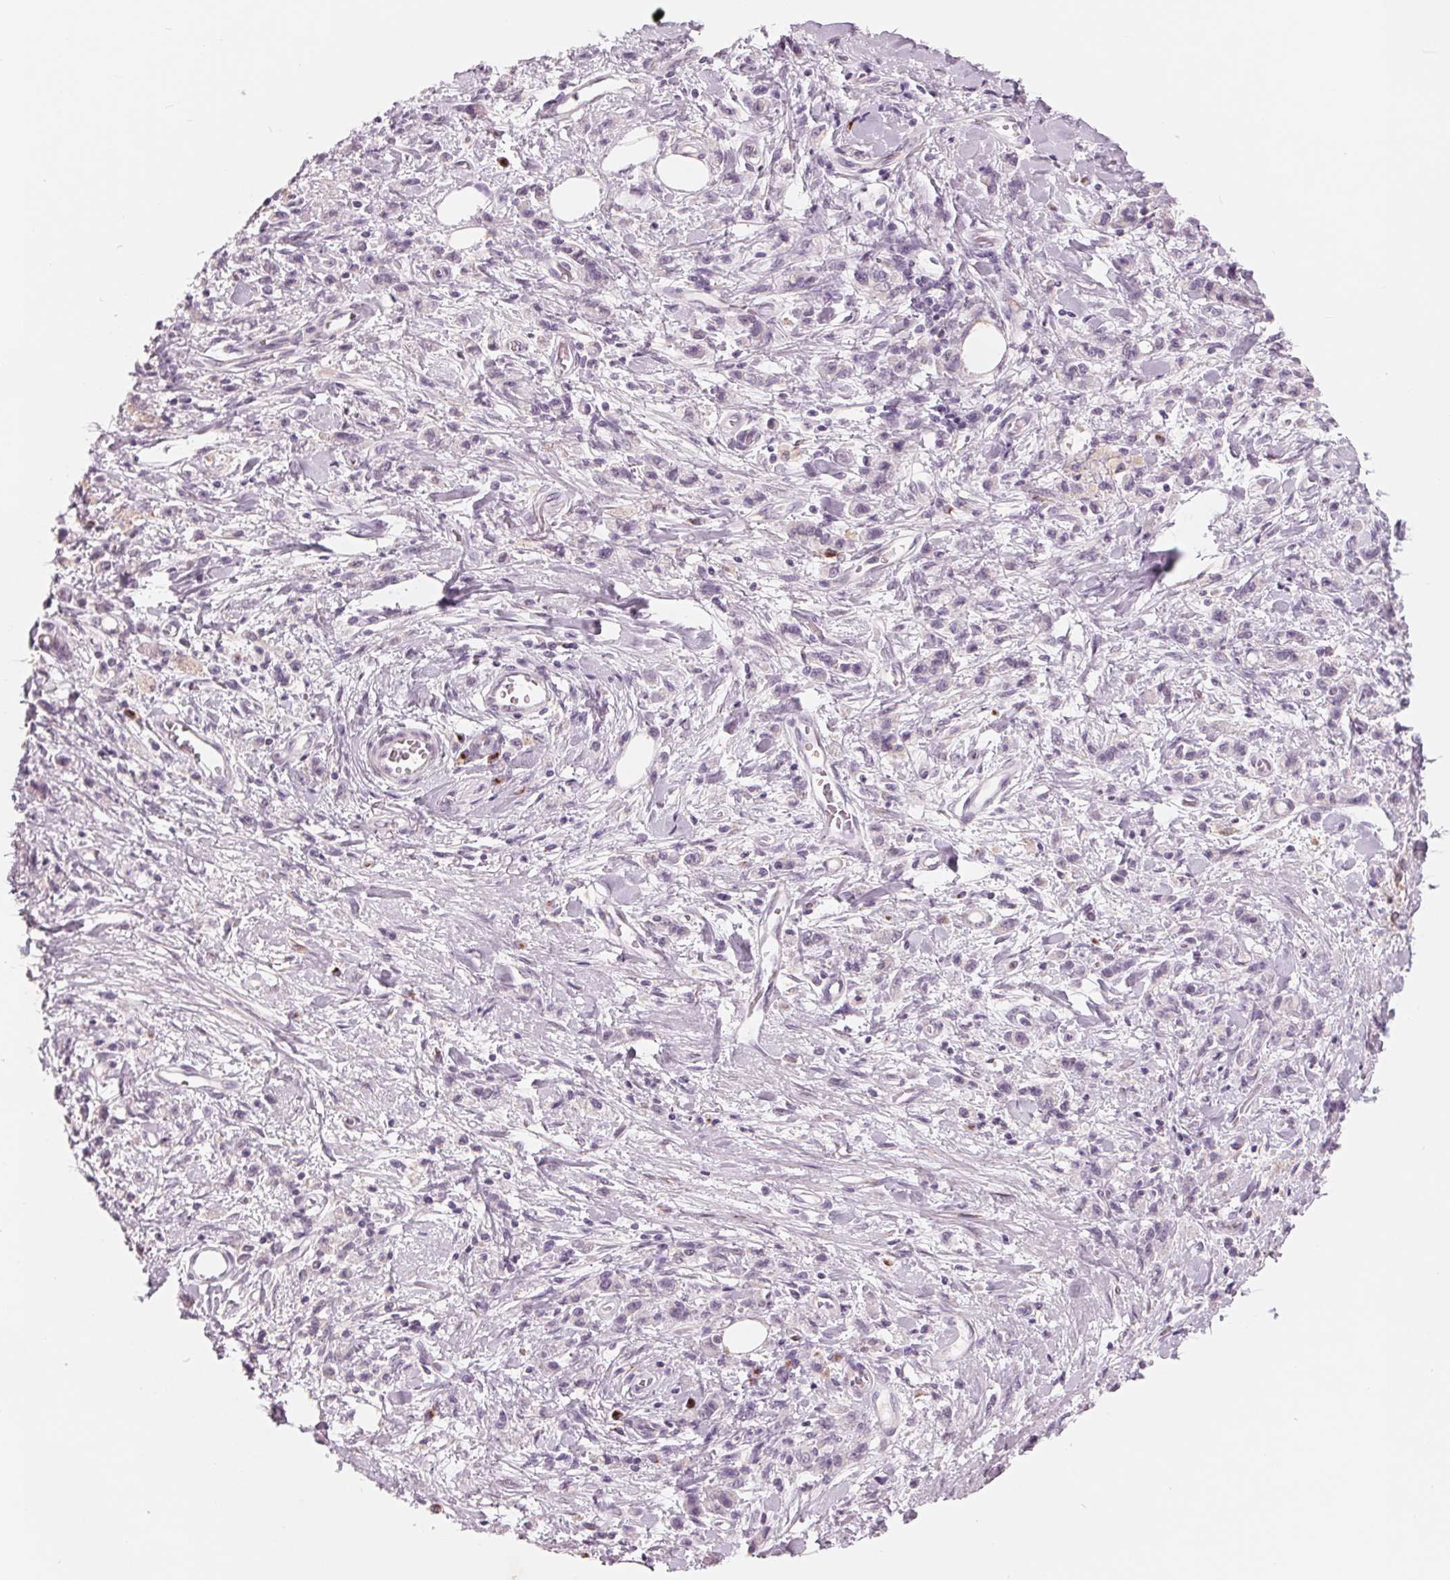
{"staining": {"intensity": "negative", "quantity": "none", "location": "none"}, "tissue": "stomach cancer", "cell_type": "Tumor cells", "image_type": "cancer", "snomed": [{"axis": "morphology", "description": "Adenocarcinoma, NOS"}, {"axis": "topography", "description": "Stomach"}], "caption": "DAB (3,3'-diaminobenzidine) immunohistochemical staining of human stomach adenocarcinoma shows no significant positivity in tumor cells. Nuclei are stained in blue.", "gene": "IL9R", "patient": {"sex": "male", "age": 77}}